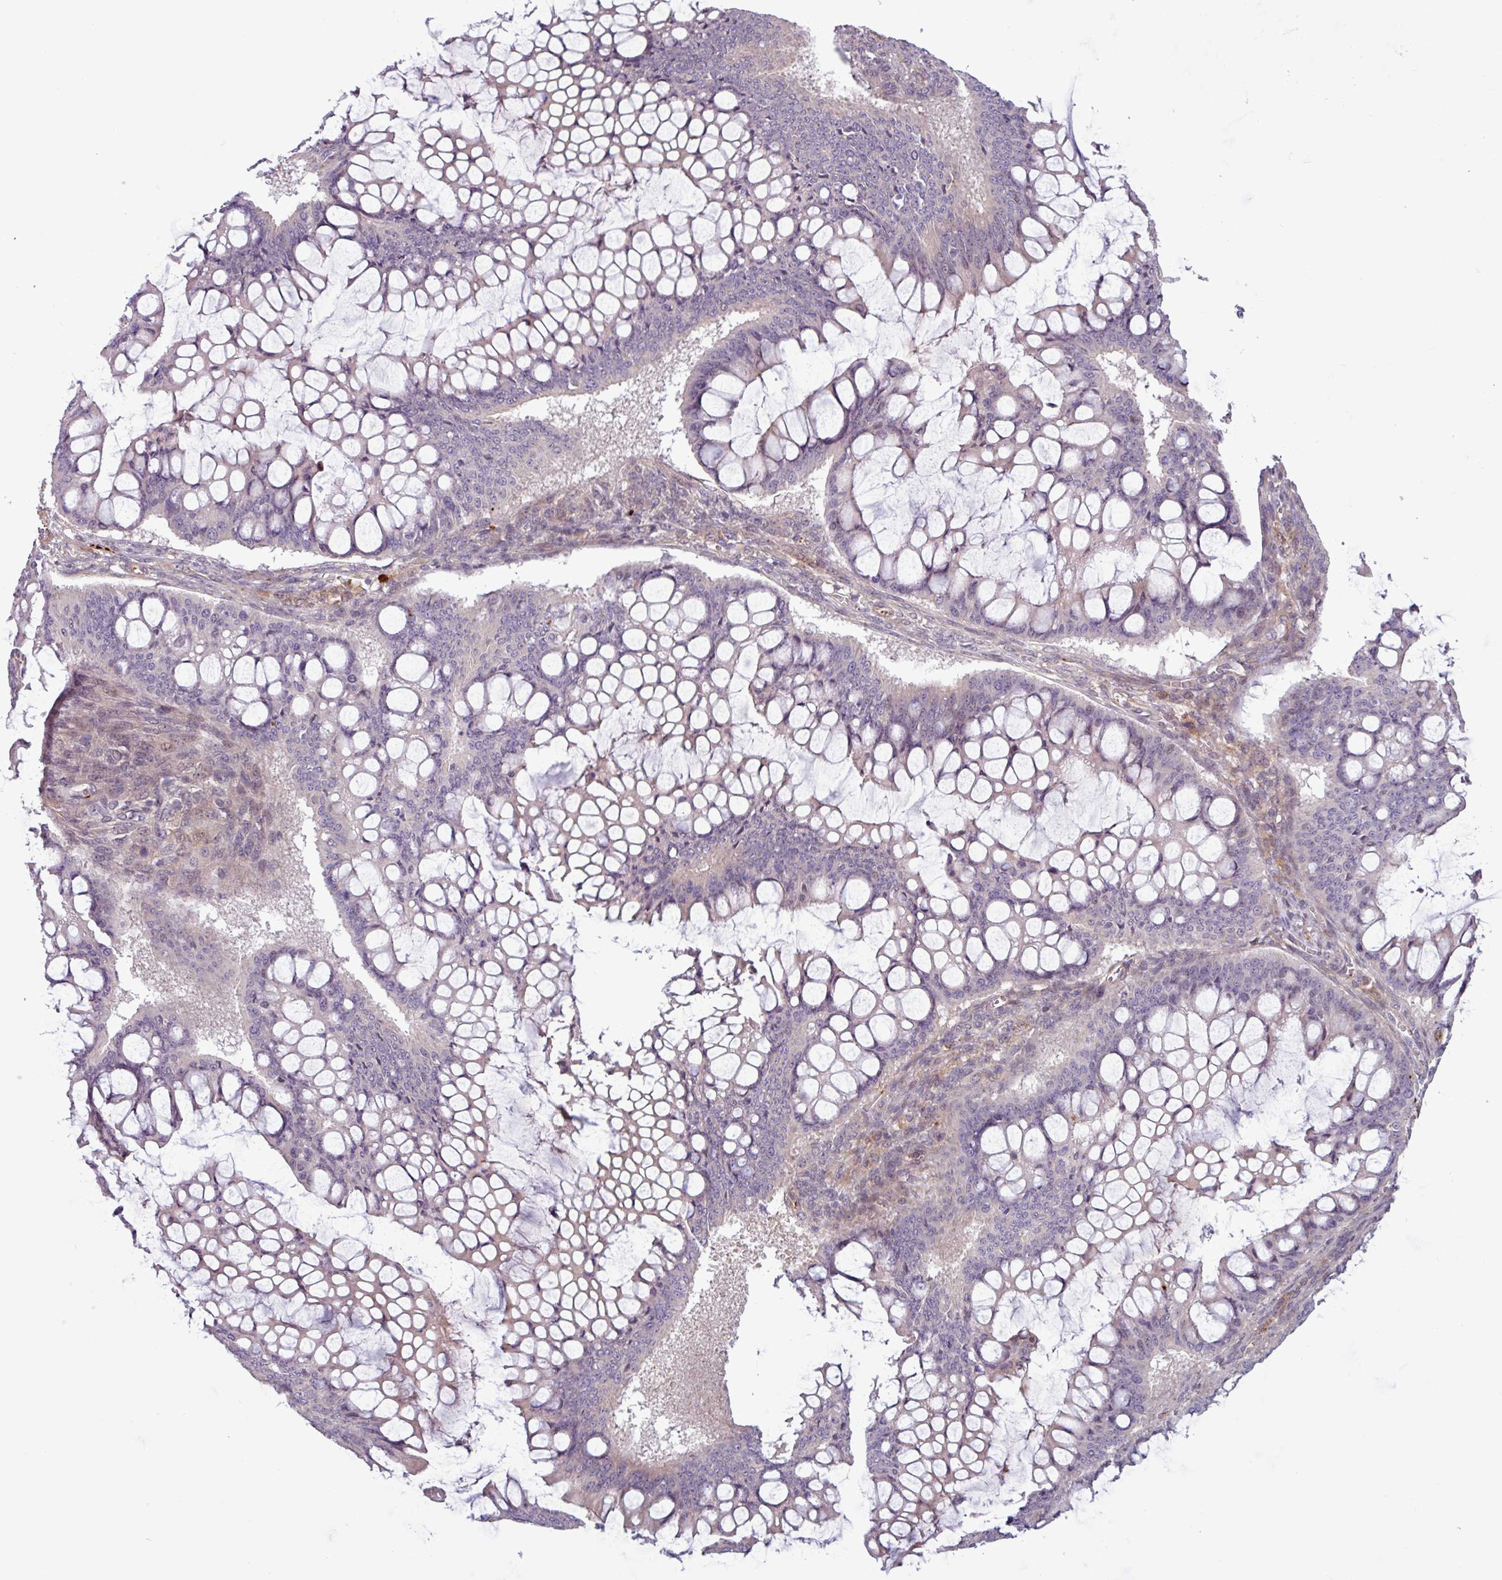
{"staining": {"intensity": "negative", "quantity": "none", "location": "none"}, "tissue": "ovarian cancer", "cell_type": "Tumor cells", "image_type": "cancer", "snomed": [{"axis": "morphology", "description": "Cystadenocarcinoma, mucinous, NOS"}, {"axis": "topography", "description": "Ovary"}], "caption": "IHC micrograph of human ovarian cancer stained for a protein (brown), which demonstrates no positivity in tumor cells.", "gene": "PCED1A", "patient": {"sex": "female", "age": 73}}